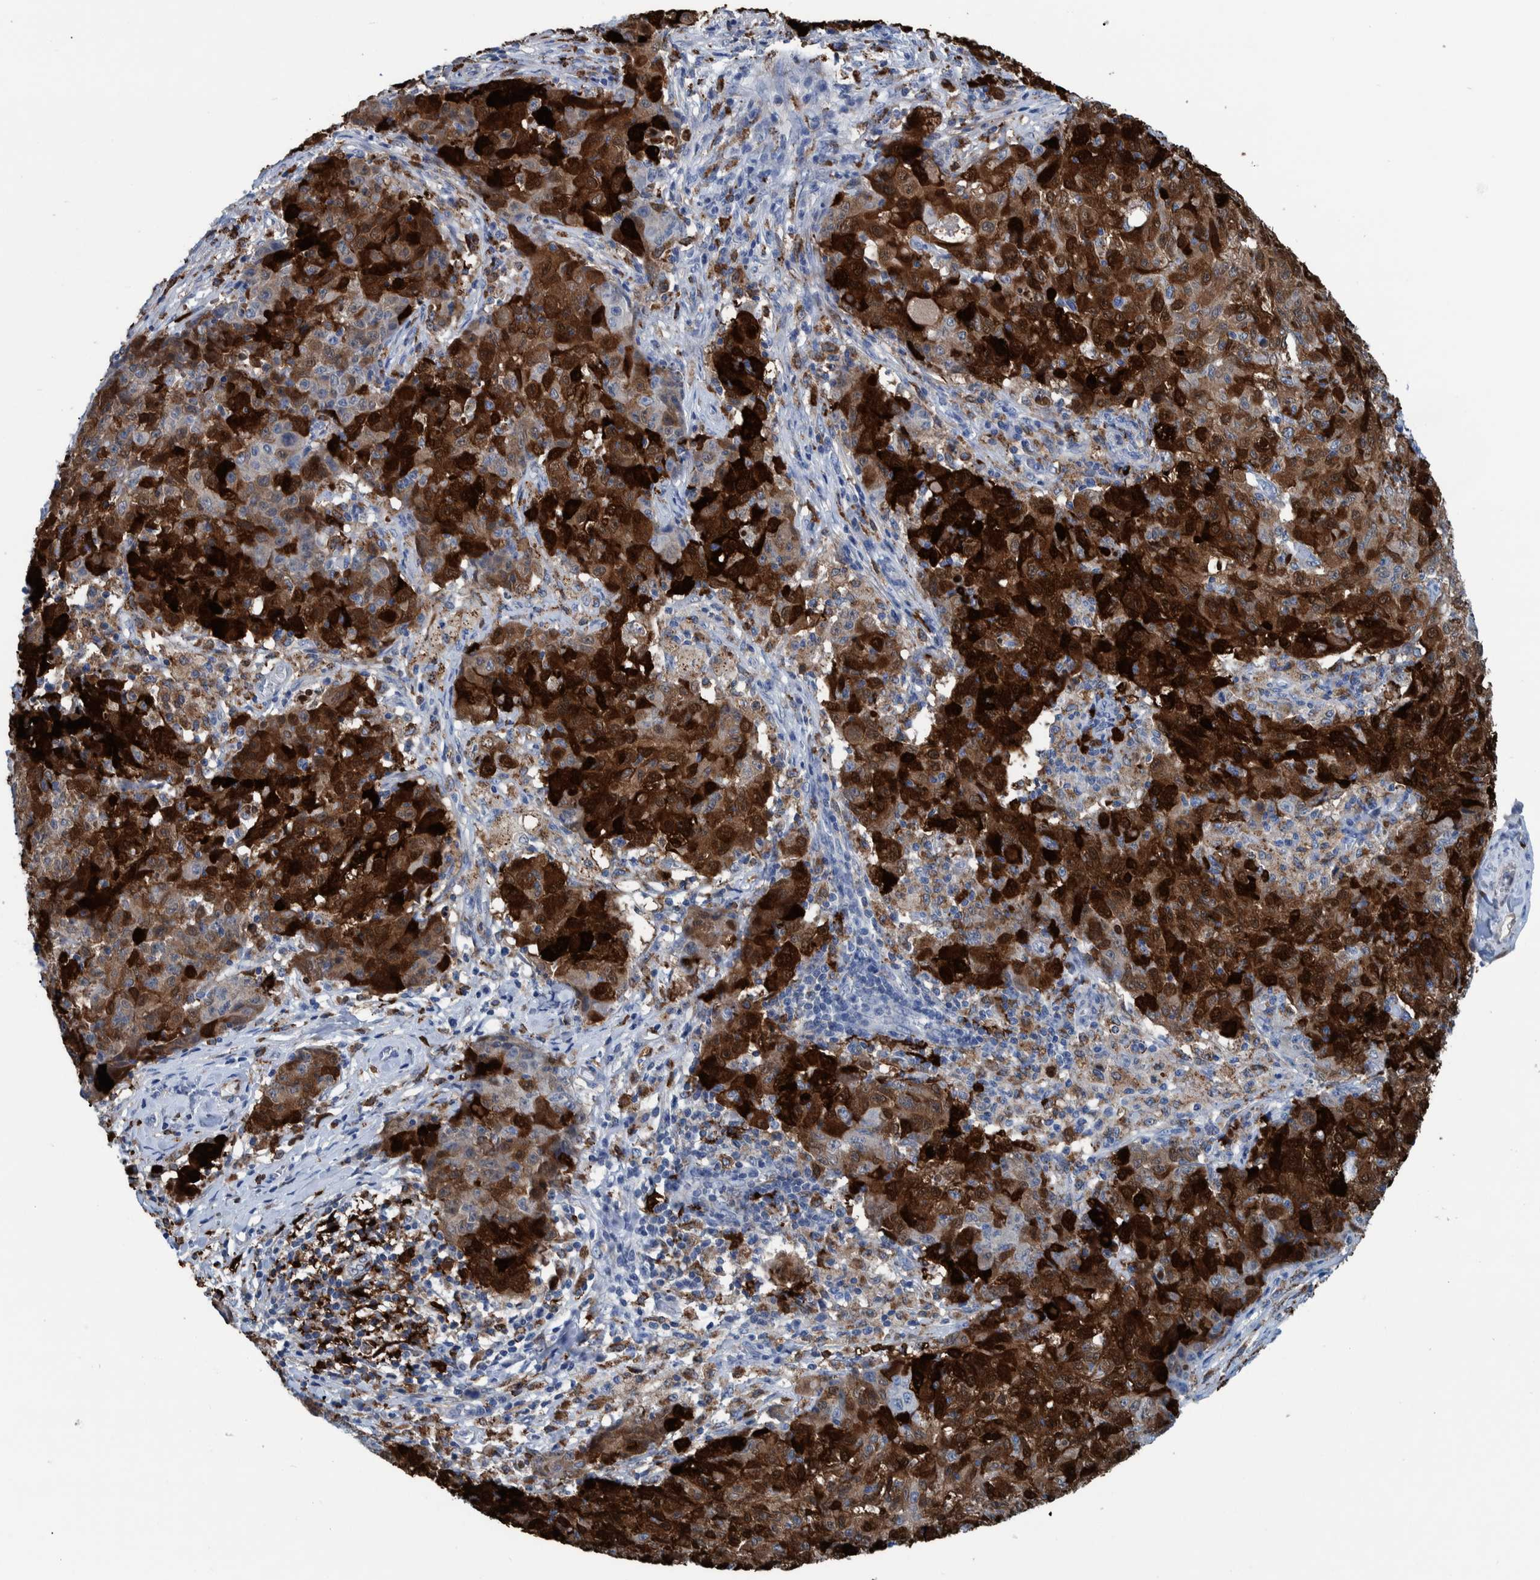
{"staining": {"intensity": "strong", "quantity": "25%-75%", "location": "cytoplasmic/membranous"}, "tissue": "ovarian cancer", "cell_type": "Tumor cells", "image_type": "cancer", "snomed": [{"axis": "morphology", "description": "Carcinoma, endometroid"}, {"axis": "topography", "description": "Ovary"}], "caption": "Ovarian endometroid carcinoma stained with DAB (3,3'-diaminobenzidine) immunohistochemistry (IHC) demonstrates high levels of strong cytoplasmic/membranous staining in about 25%-75% of tumor cells. The protein of interest is stained brown, and the nuclei are stained in blue (DAB (3,3'-diaminobenzidine) IHC with brightfield microscopy, high magnification).", "gene": "IDO1", "patient": {"sex": "female", "age": 42}}